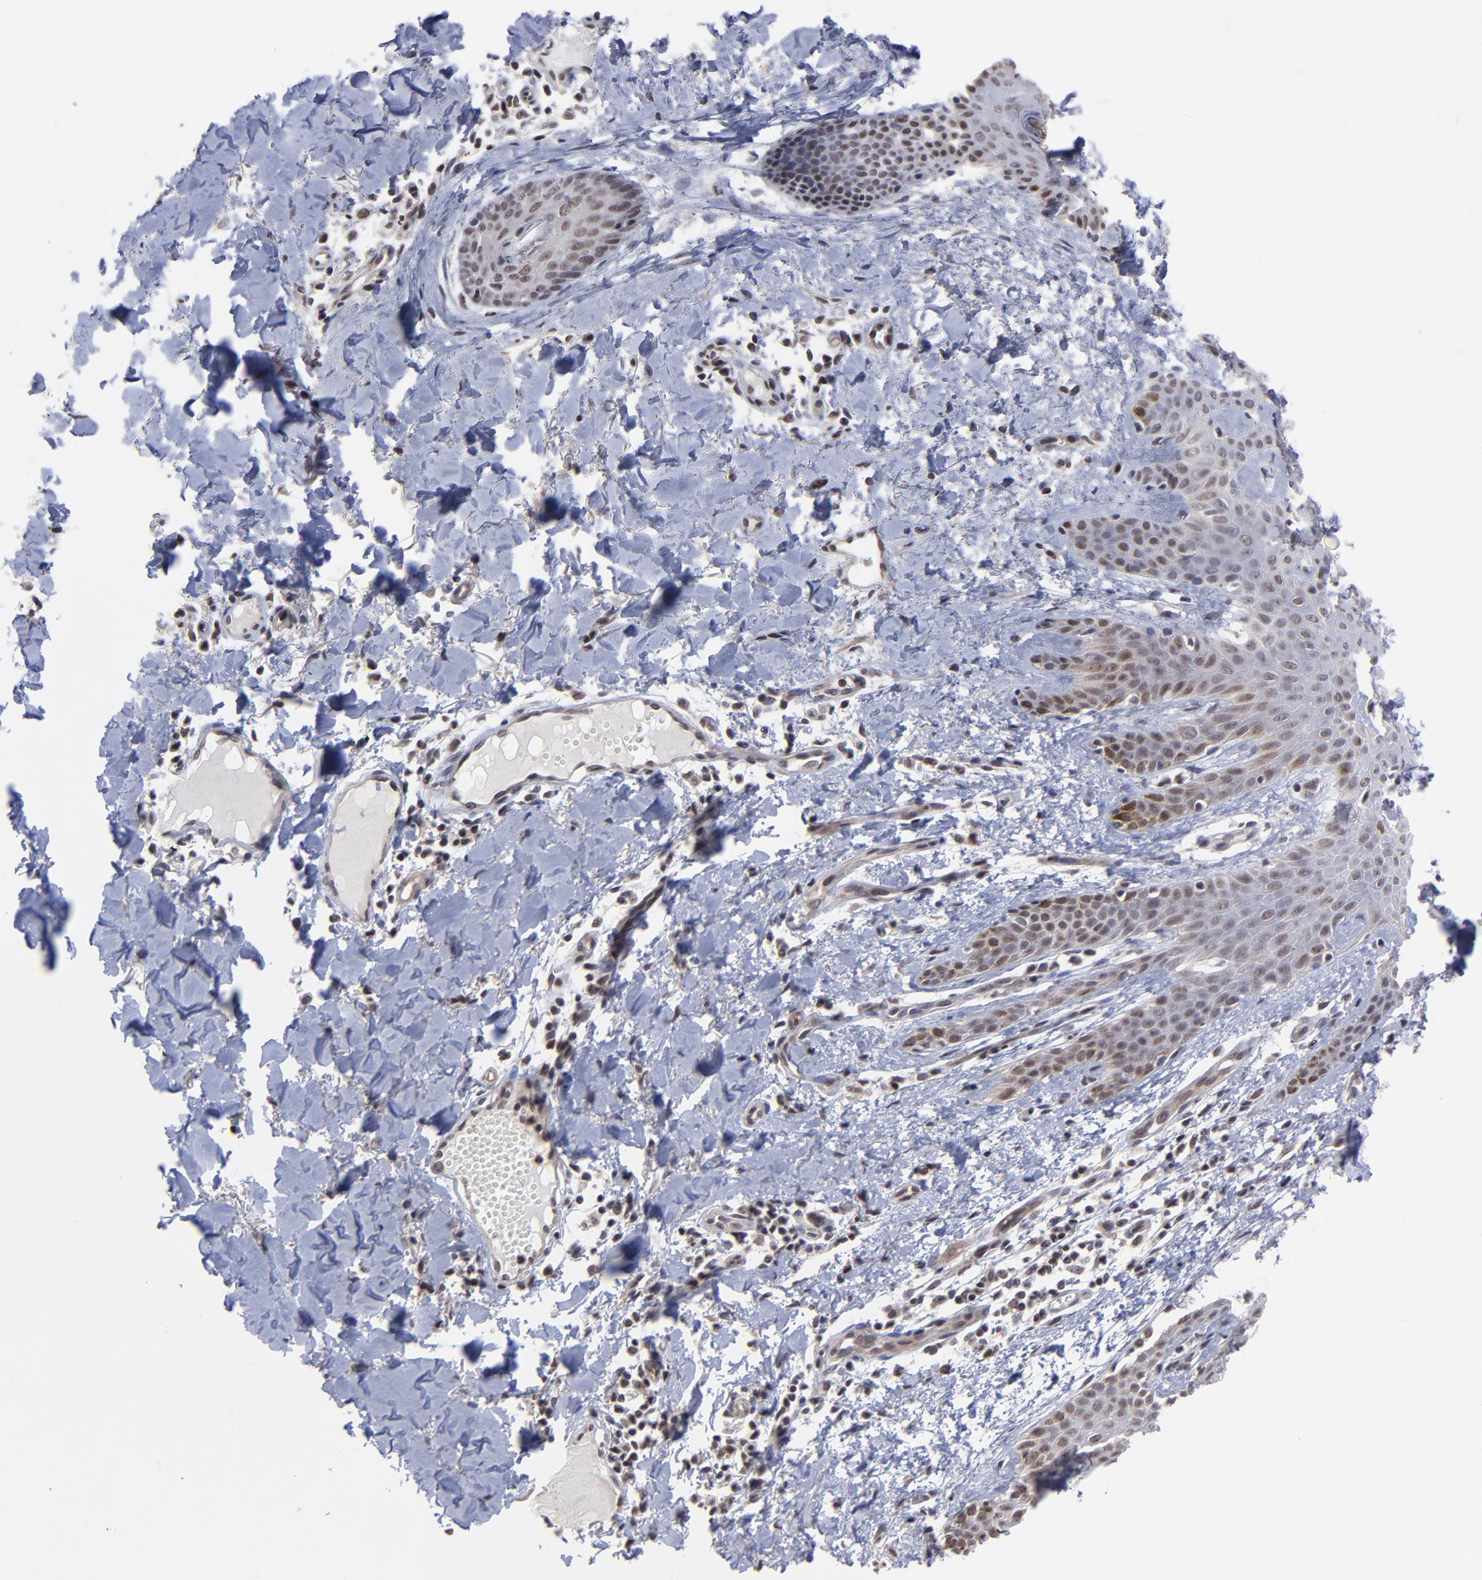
{"staining": {"intensity": "weak", "quantity": "25%-75%", "location": "nuclear"}, "tissue": "skin cancer", "cell_type": "Tumor cells", "image_type": "cancer", "snomed": [{"axis": "morphology", "description": "Basal cell carcinoma"}, {"axis": "topography", "description": "Skin"}], "caption": "Immunohistochemical staining of human skin basal cell carcinoma displays weak nuclear protein expression in about 25%-75% of tumor cells. The staining is performed using DAB brown chromogen to label protein expression. The nuclei are counter-stained blue using hematoxylin.", "gene": "ZNF419", "patient": {"sex": "male", "age": 67}}